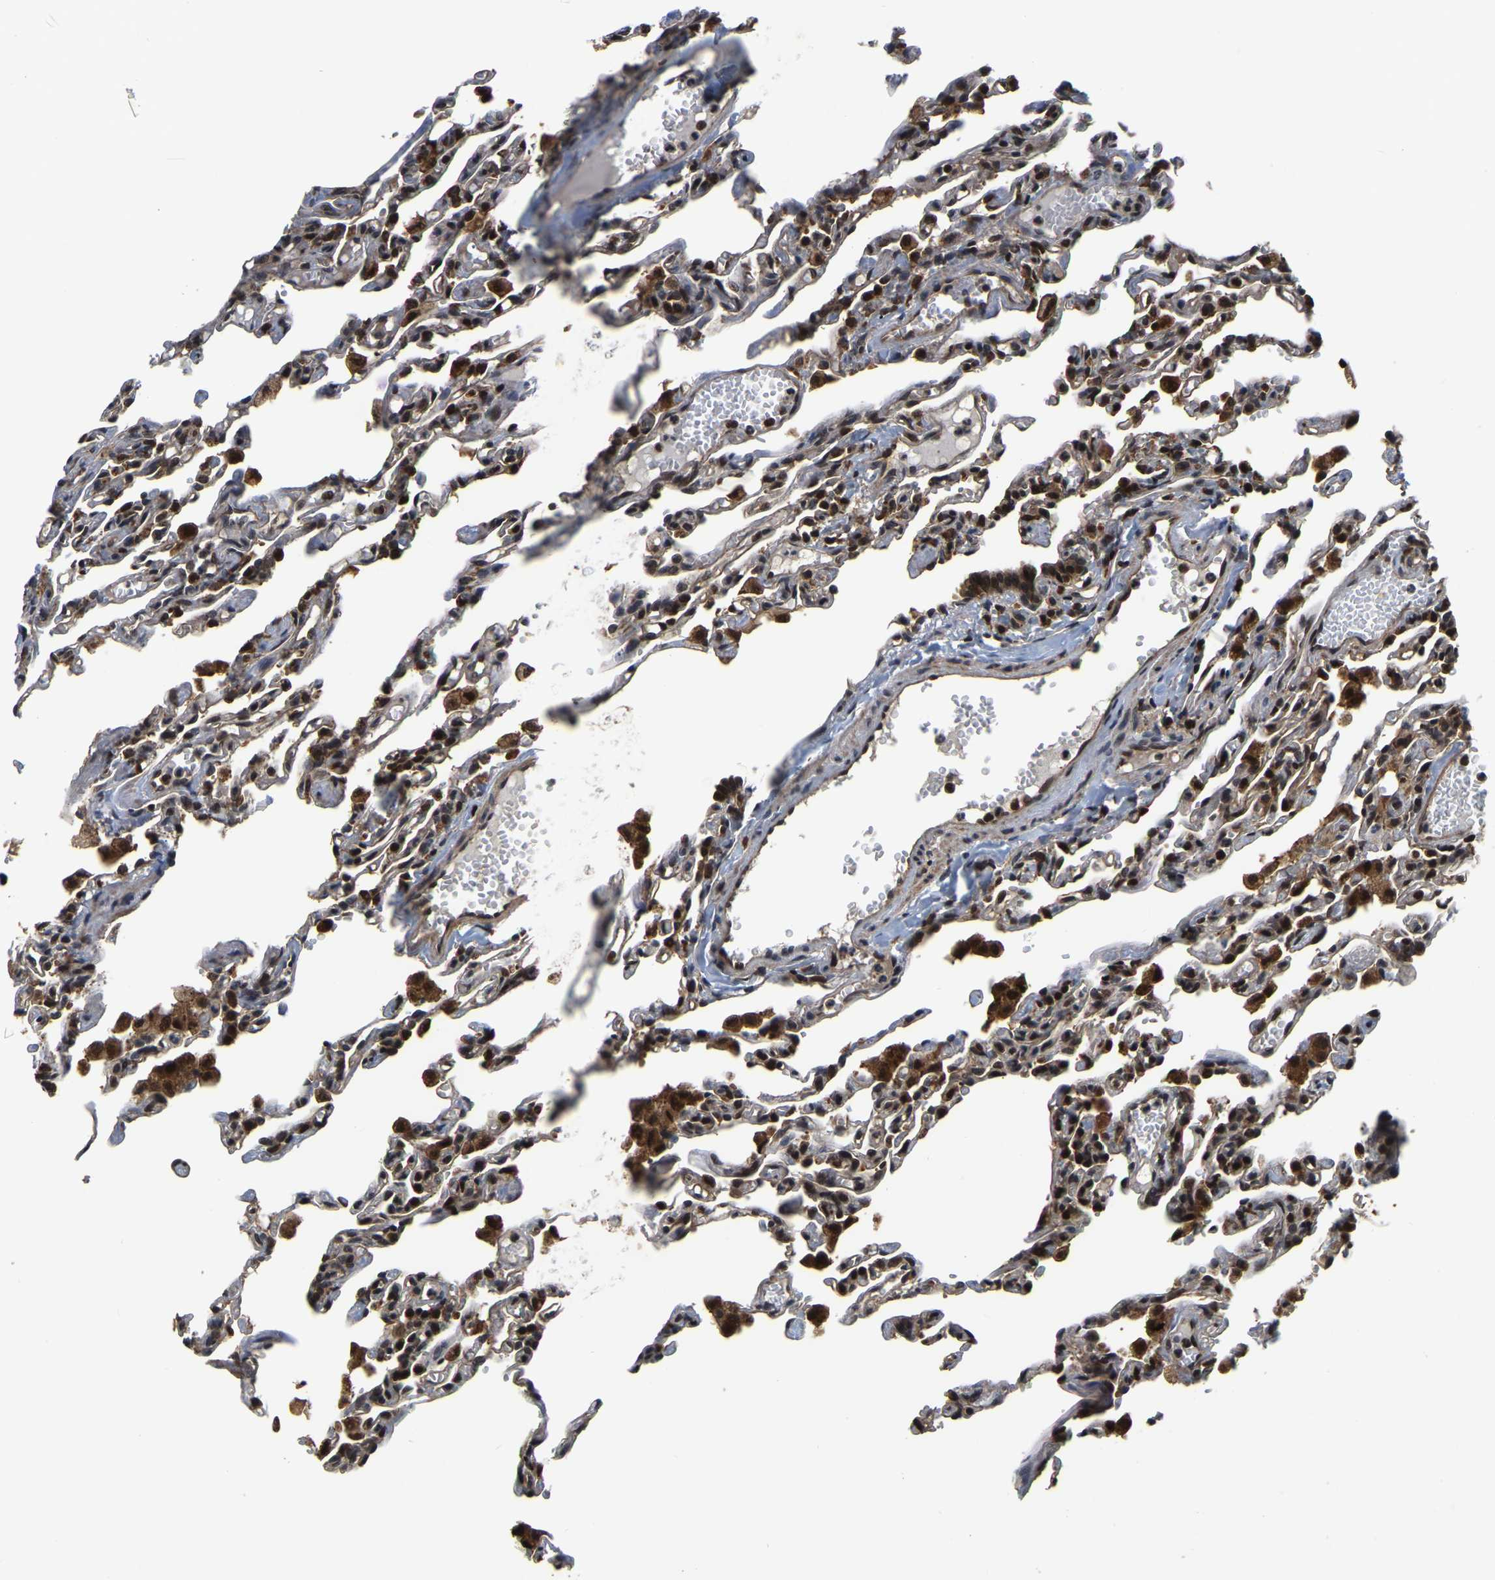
{"staining": {"intensity": "strong", "quantity": ">75%", "location": "nuclear"}, "tissue": "lung", "cell_type": "Alveolar cells", "image_type": "normal", "snomed": [{"axis": "morphology", "description": "Normal tissue, NOS"}, {"axis": "topography", "description": "Lung"}], "caption": "Protein expression analysis of unremarkable lung displays strong nuclear staining in about >75% of alveolar cells.", "gene": "CIAO1", "patient": {"sex": "male", "age": 21}}